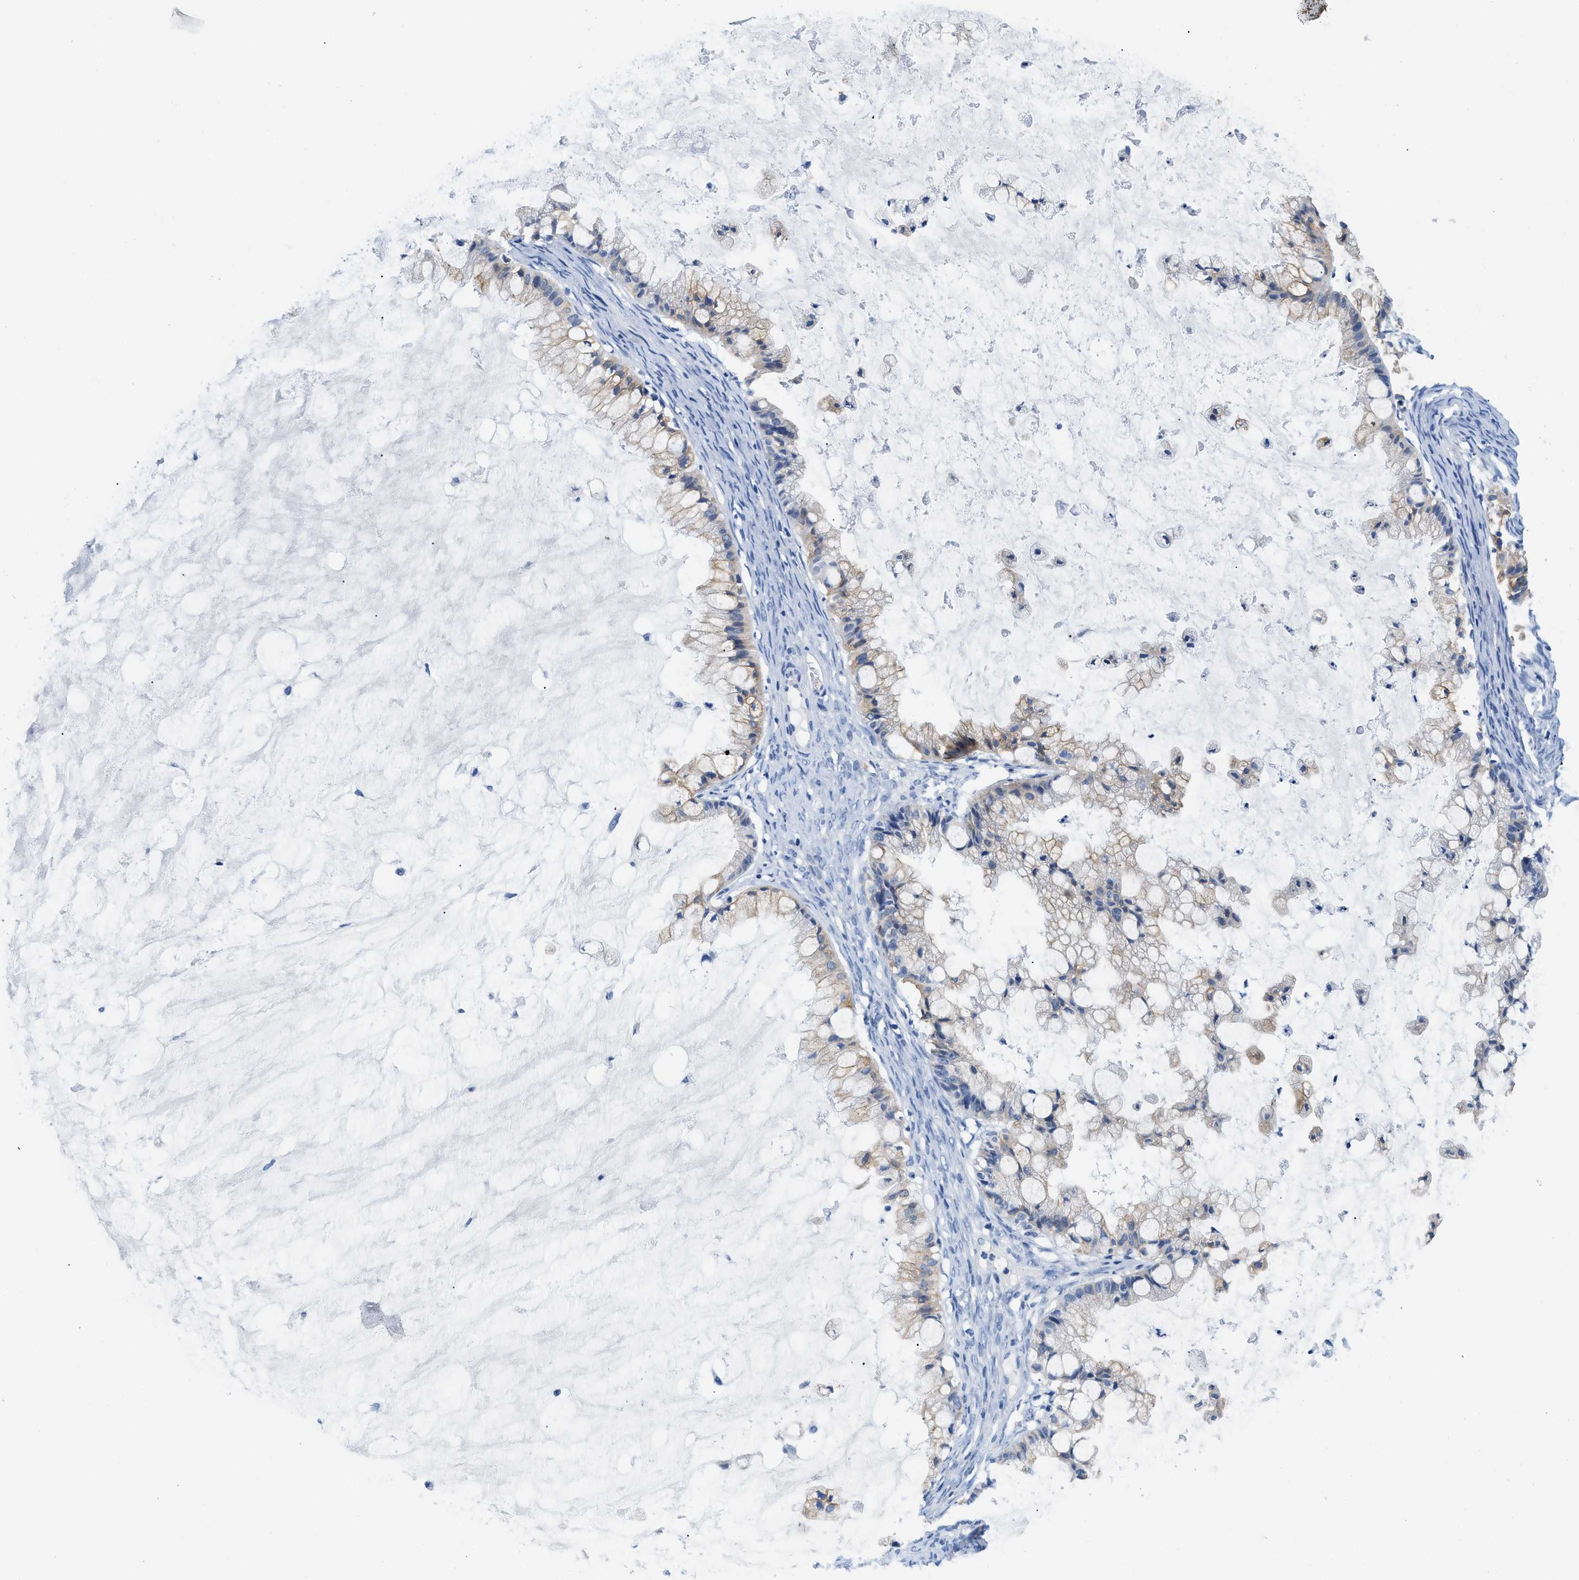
{"staining": {"intensity": "weak", "quantity": "<25%", "location": "cytoplasmic/membranous"}, "tissue": "ovarian cancer", "cell_type": "Tumor cells", "image_type": "cancer", "snomed": [{"axis": "morphology", "description": "Cystadenocarcinoma, mucinous, NOS"}, {"axis": "topography", "description": "Ovary"}], "caption": "There is no significant positivity in tumor cells of mucinous cystadenocarcinoma (ovarian). (DAB IHC, high magnification).", "gene": "BPGM", "patient": {"sex": "female", "age": 57}}